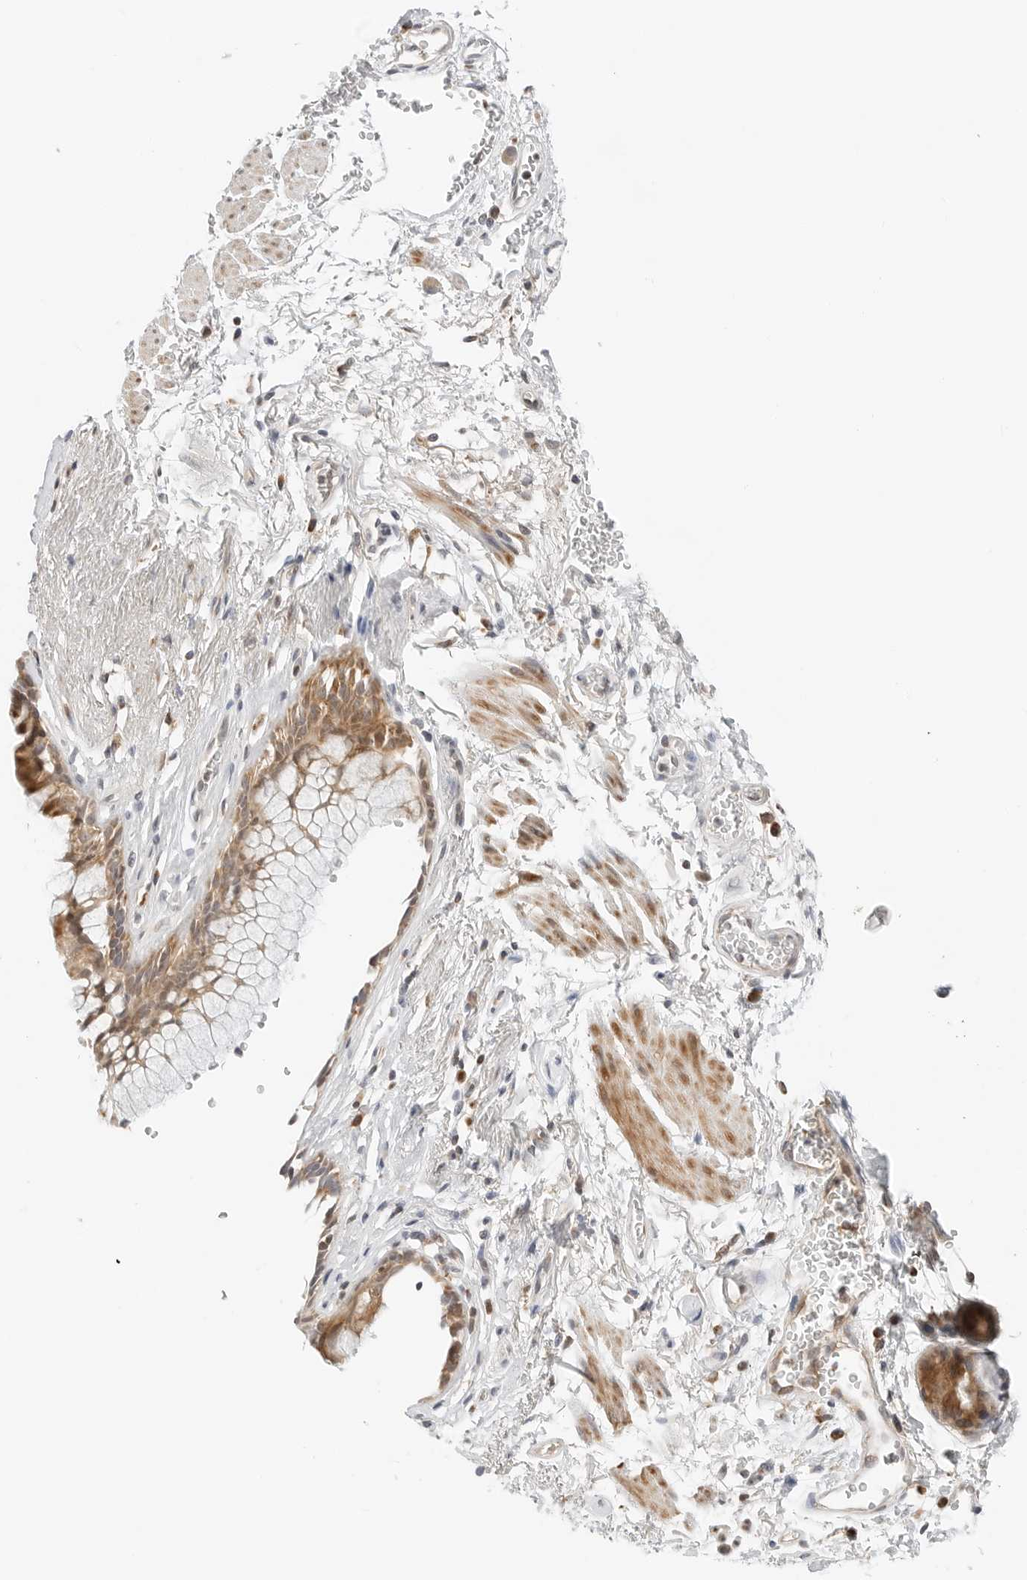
{"staining": {"intensity": "moderate", "quantity": ">75%", "location": "cytoplasmic/membranous"}, "tissue": "bronchus", "cell_type": "Respiratory epithelial cells", "image_type": "normal", "snomed": [{"axis": "morphology", "description": "Normal tissue, NOS"}, {"axis": "topography", "description": "Cartilage tissue"}, {"axis": "topography", "description": "Bronchus"}], "caption": "Respiratory epithelial cells show moderate cytoplasmic/membranous expression in about >75% of cells in benign bronchus.", "gene": "DYRK4", "patient": {"sex": "female", "age": 53}}